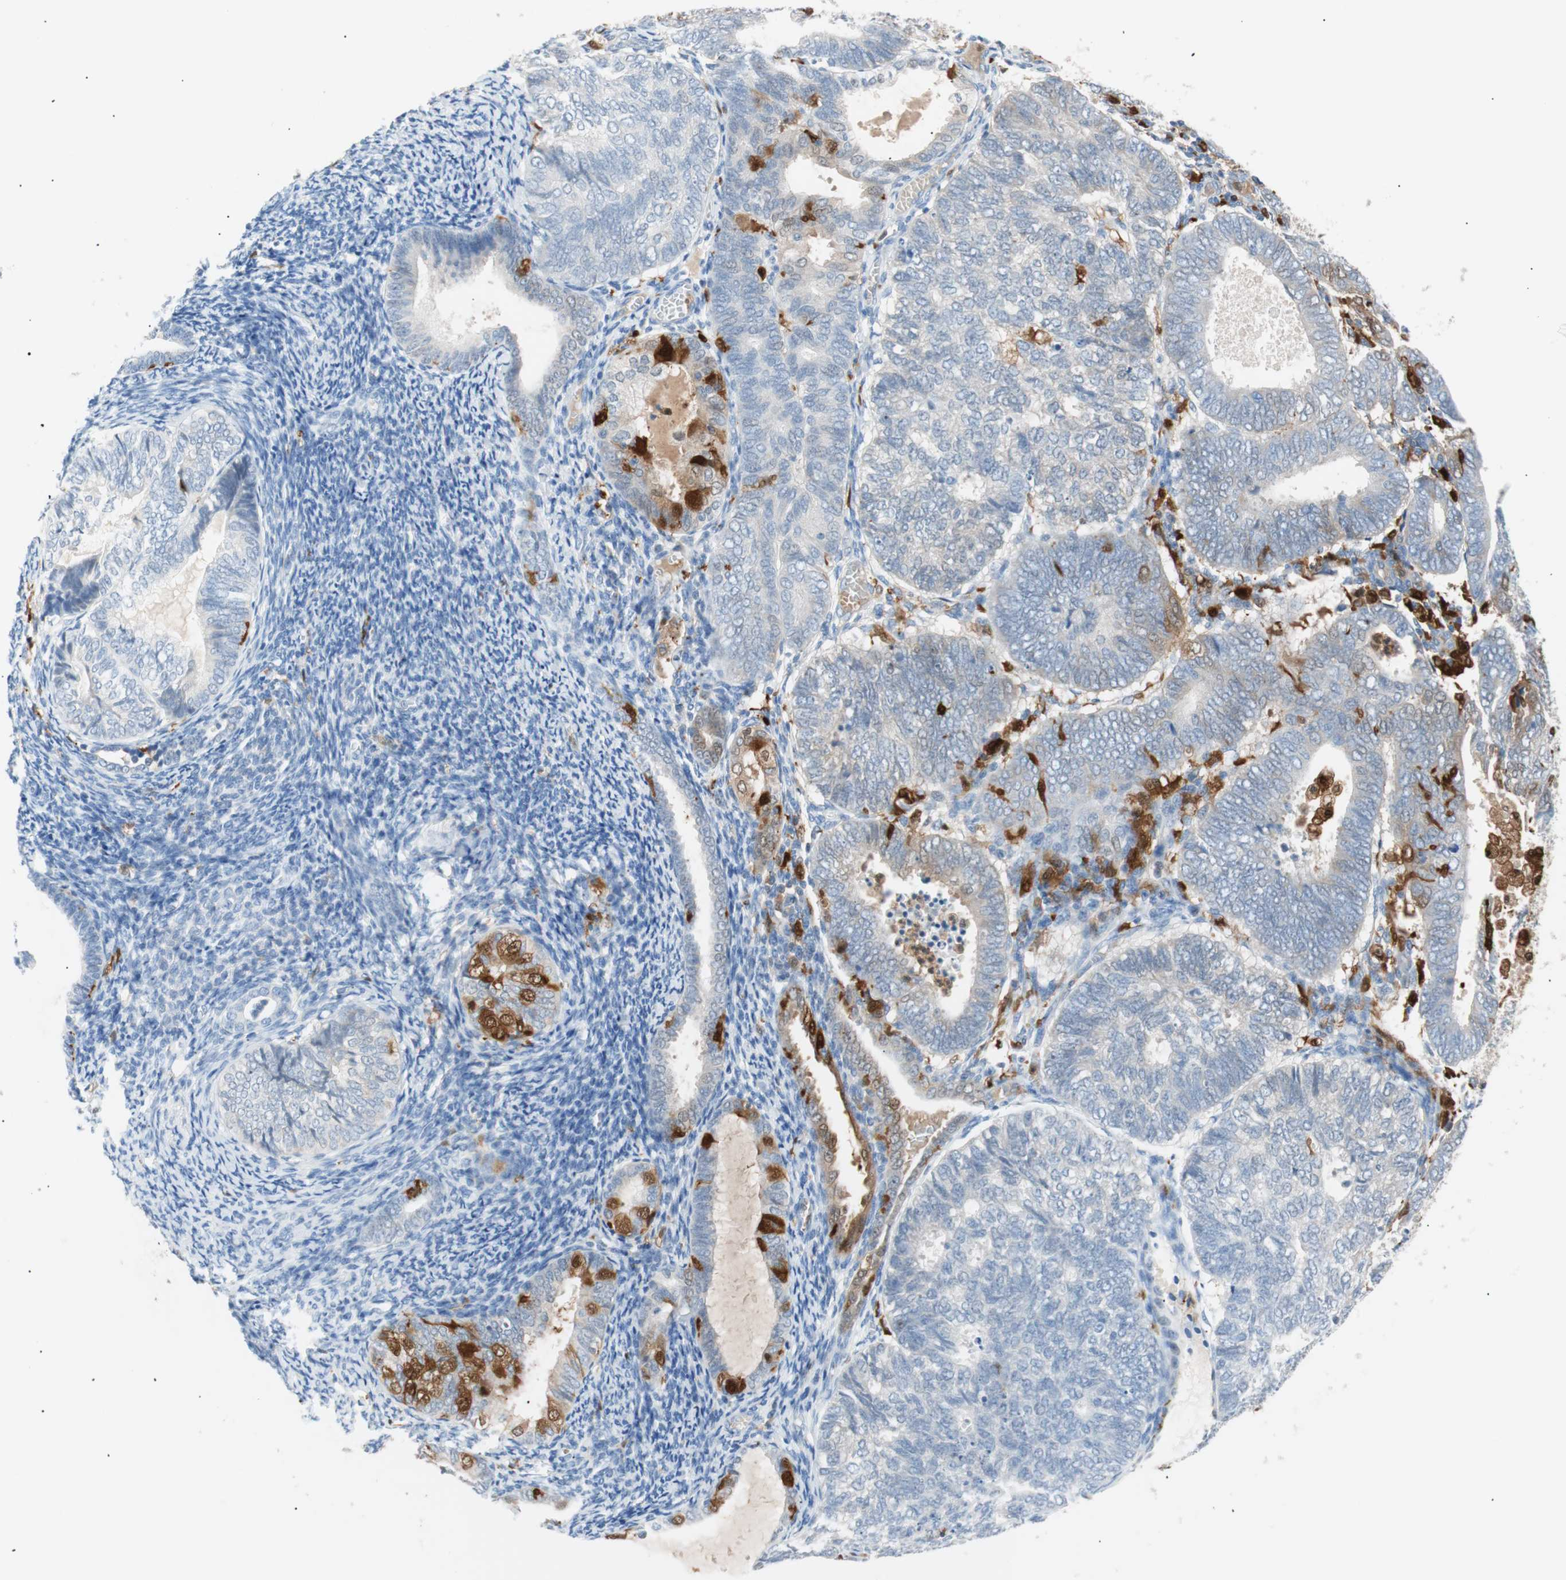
{"staining": {"intensity": "strong", "quantity": "<25%", "location": "cytoplasmic/membranous,nuclear"}, "tissue": "endometrial cancer", "cell_type": "Tumor cells", "image_type": "cancer", "snomed": [{"axis": "morphology", "description": "Adenocarcinoma, NOS"}, {"axis": "topography", "description": "Uterus"}], "caption": "DAB immunohistochemical staining of endometrial cancer reveals strong cytoplasmic/membranous and nuclear protein positivity in approximately <25% of tumor cells. (DAB (3,3'-diaminobenzidine) = brown stain, brightfield microscopy at high magnification).", "gene": "IL18", "patient": {"sex": "female", "age": 60}}